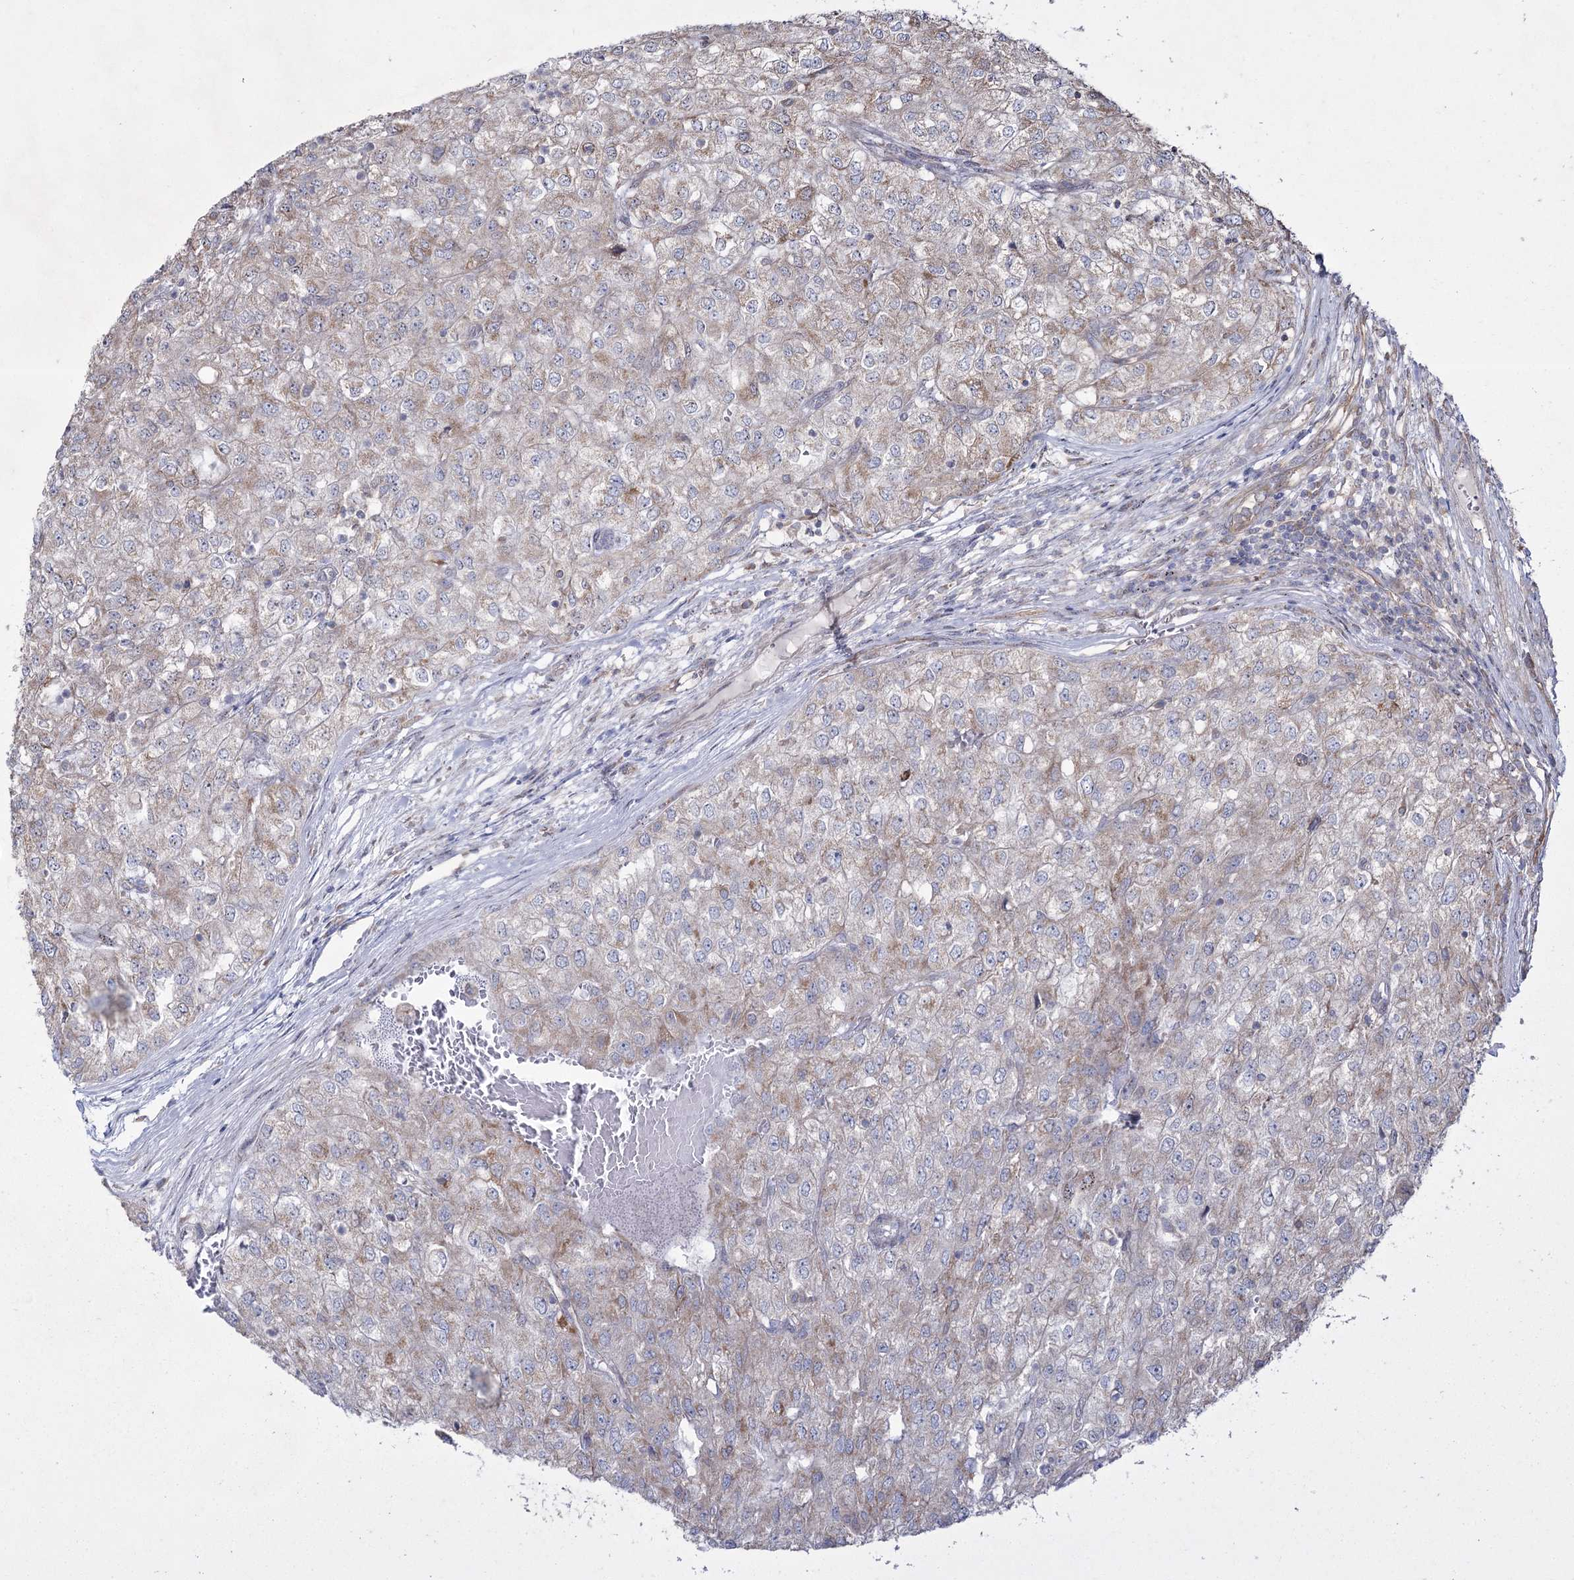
{"staining": {"intensity": "weak", "quantity": "25%-75%", "location": "cytoplasmic/membranous"}, "tissue": "renal cancer", "cell_type": "Tumor cells", "image_type": "cancer", "snomed": [{"axis": "morphology", "description": "Adenocarcinoma, NOS"}, {"axis": "topography", "description": "Kidney"}], "caption": "Protein expression analysis of human renal cancer (adenocarcinoma) reveals weak cytoplasmic/membranous positivity in about 25%-75% of tumor cells.", "gene": "SH3TC1", "patient": {"sex": "female", "age": 54}}